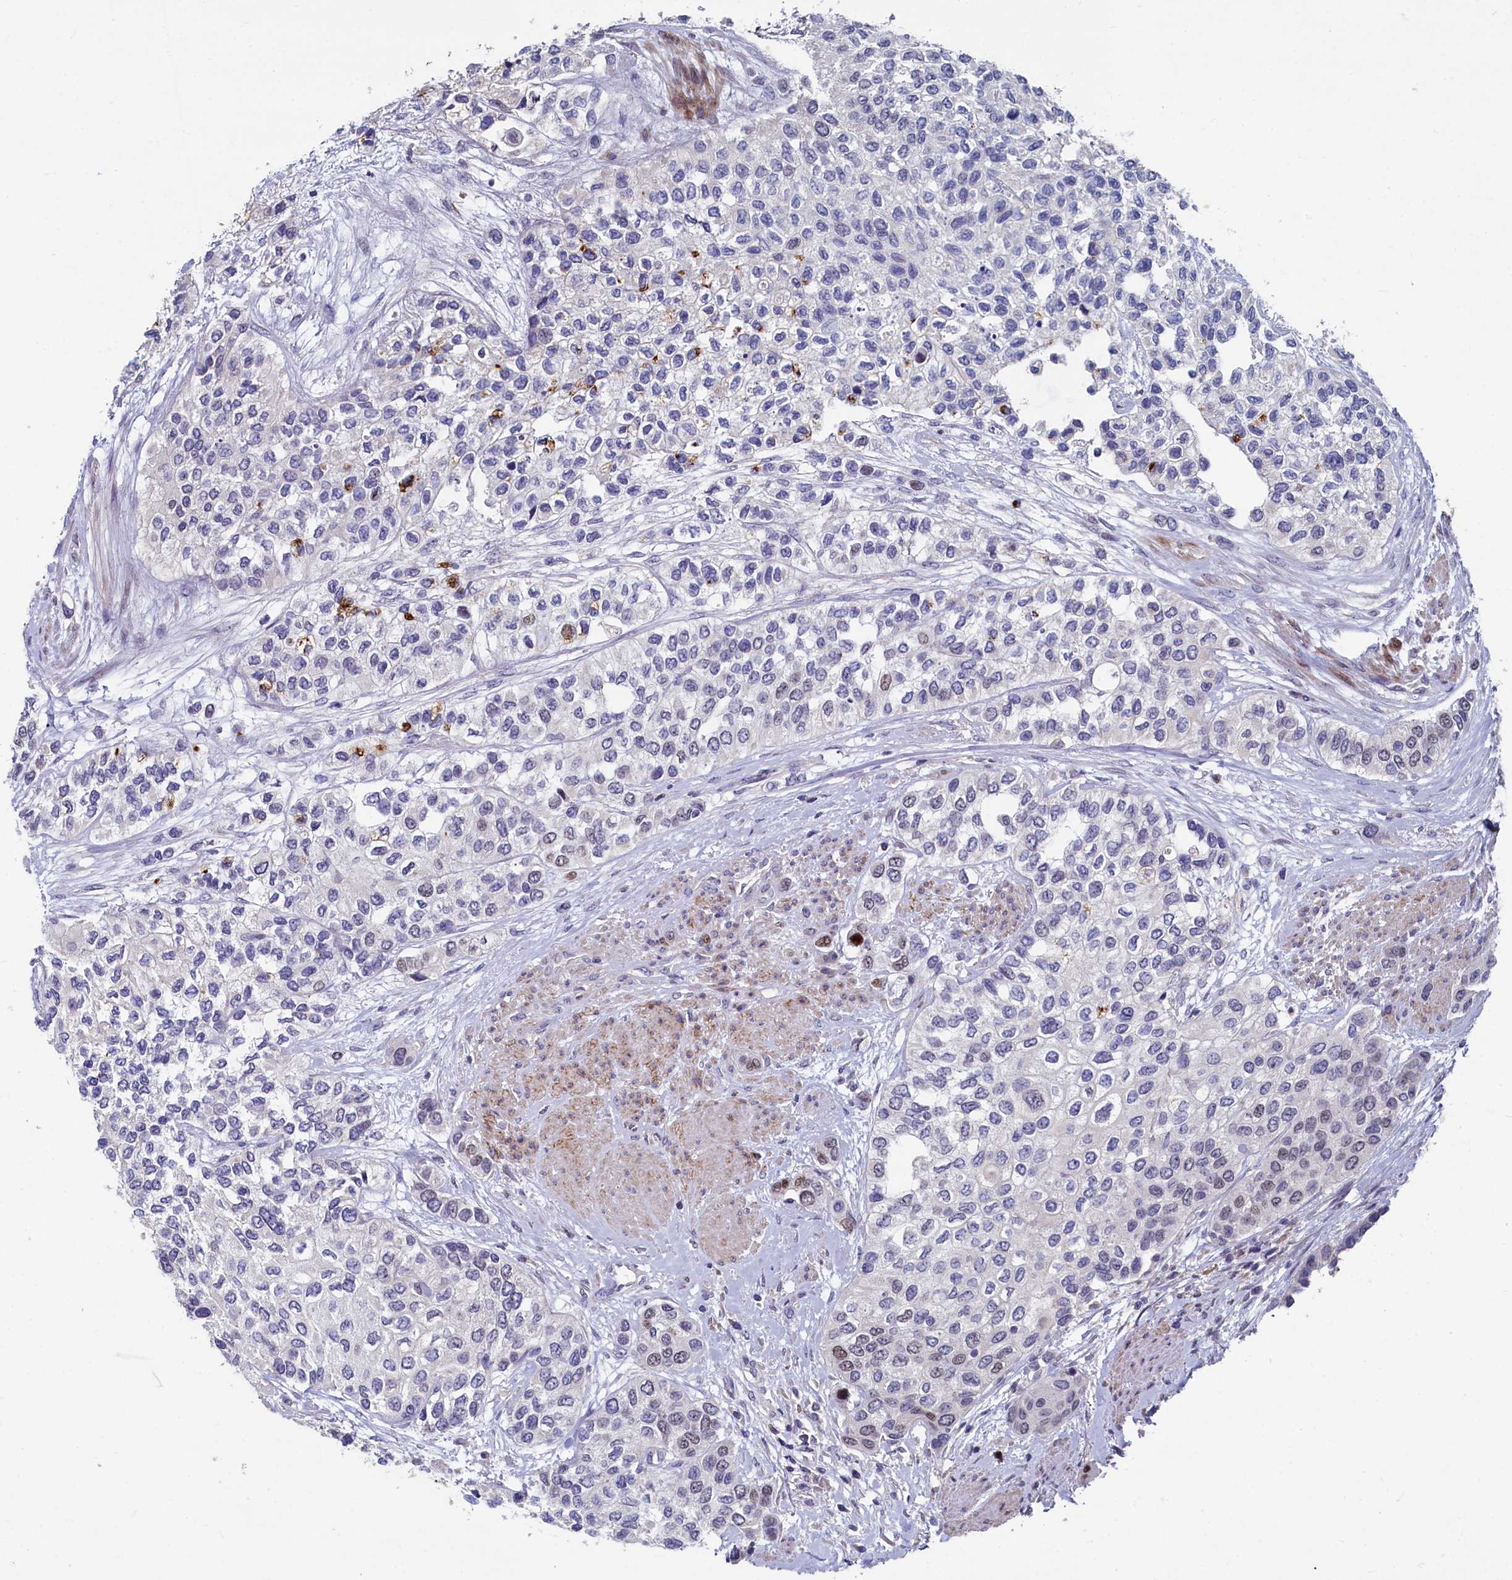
{"staining": {"intensity": "weak", "quantity": "<25%", "location": "cytoplasmic/membranous,nuclear"}, "tissue": "urothelial cancer", "cell_type": "Tumor cells", "image_type": "cancer", "snomed": [{"axis": "morphology", "description": "Normal tissue, NOS"}, {"axis": "morphology", "description": "Urothelial carcinoma, High grade"}, {"axis": "topography", "description": "Vascular tissue"}, {"axis": "topography", "description": "Urinary bladder"}], "caption": "The photomicrograph exhibits no staining of tumor cells in urothelial carcinoma (high-grade). The staining was performed using DAB (3,3'-diaminobenzidine) to visualize the protein expression in brown, while the nuclei were stained in blue with hematoxylin (Magnification: 20x).", "gene": "ASXL3", "patient": {"sex": "female", "age": 56}}